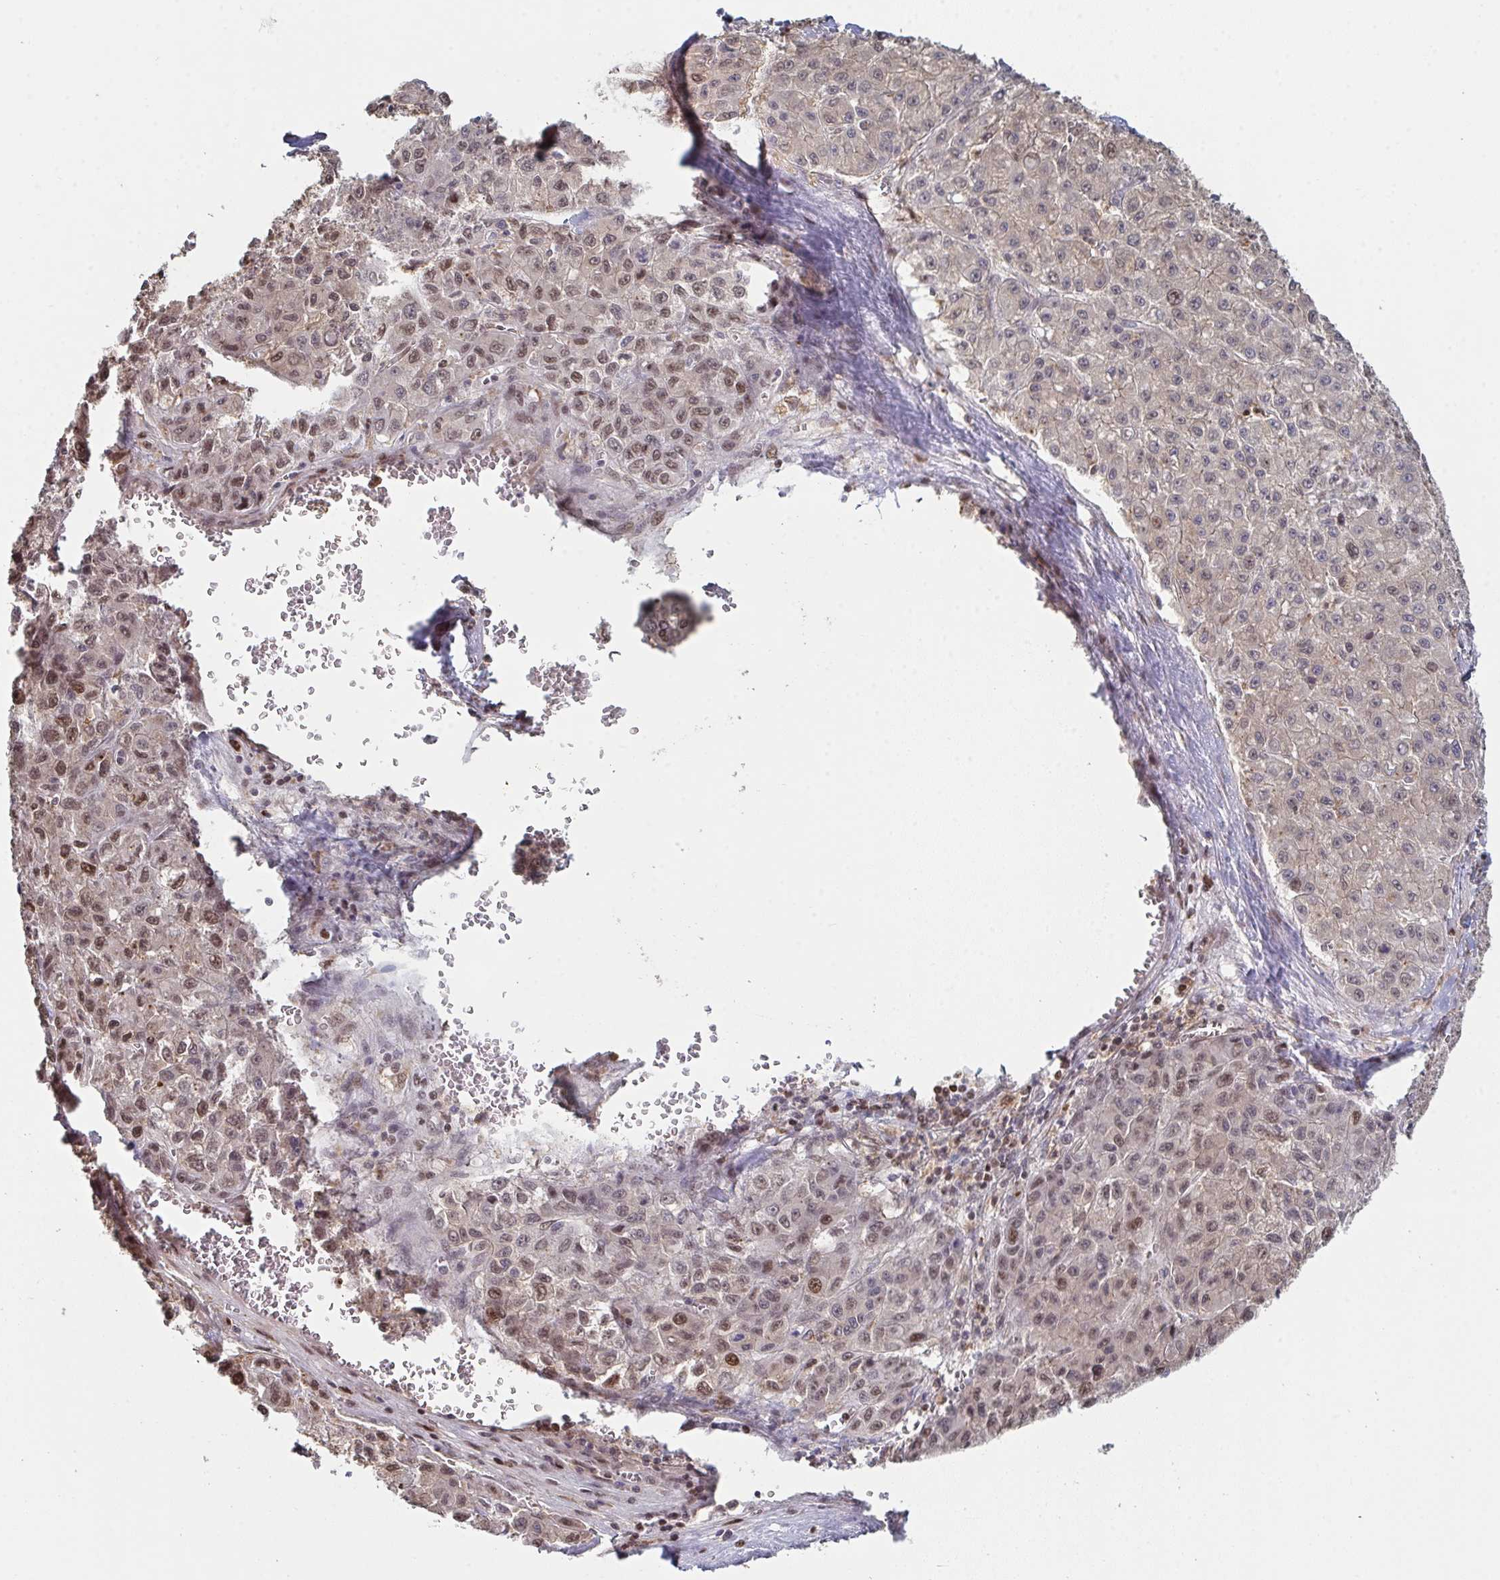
{"staining": {"intensity": "moderate", "quantity": "25%-75%", "location": "nuclear"}, "tissue": "liver cancer", "cell_type": "Tumor cells", "image_type": "cancer", "snomed": [{"axis": "morphology", "description": "Carcinoma, Hepatocellular, NOS"}, {"axis": "topography", "description": "Liver"}], "caption": "Tumor cells show medium levels of moderate nuclear positivity in about 25%-75% of cells in human liver hepatocellular carcinoma.", "gene": "ACD", "patient": {"sex": "male", "age": 70}}